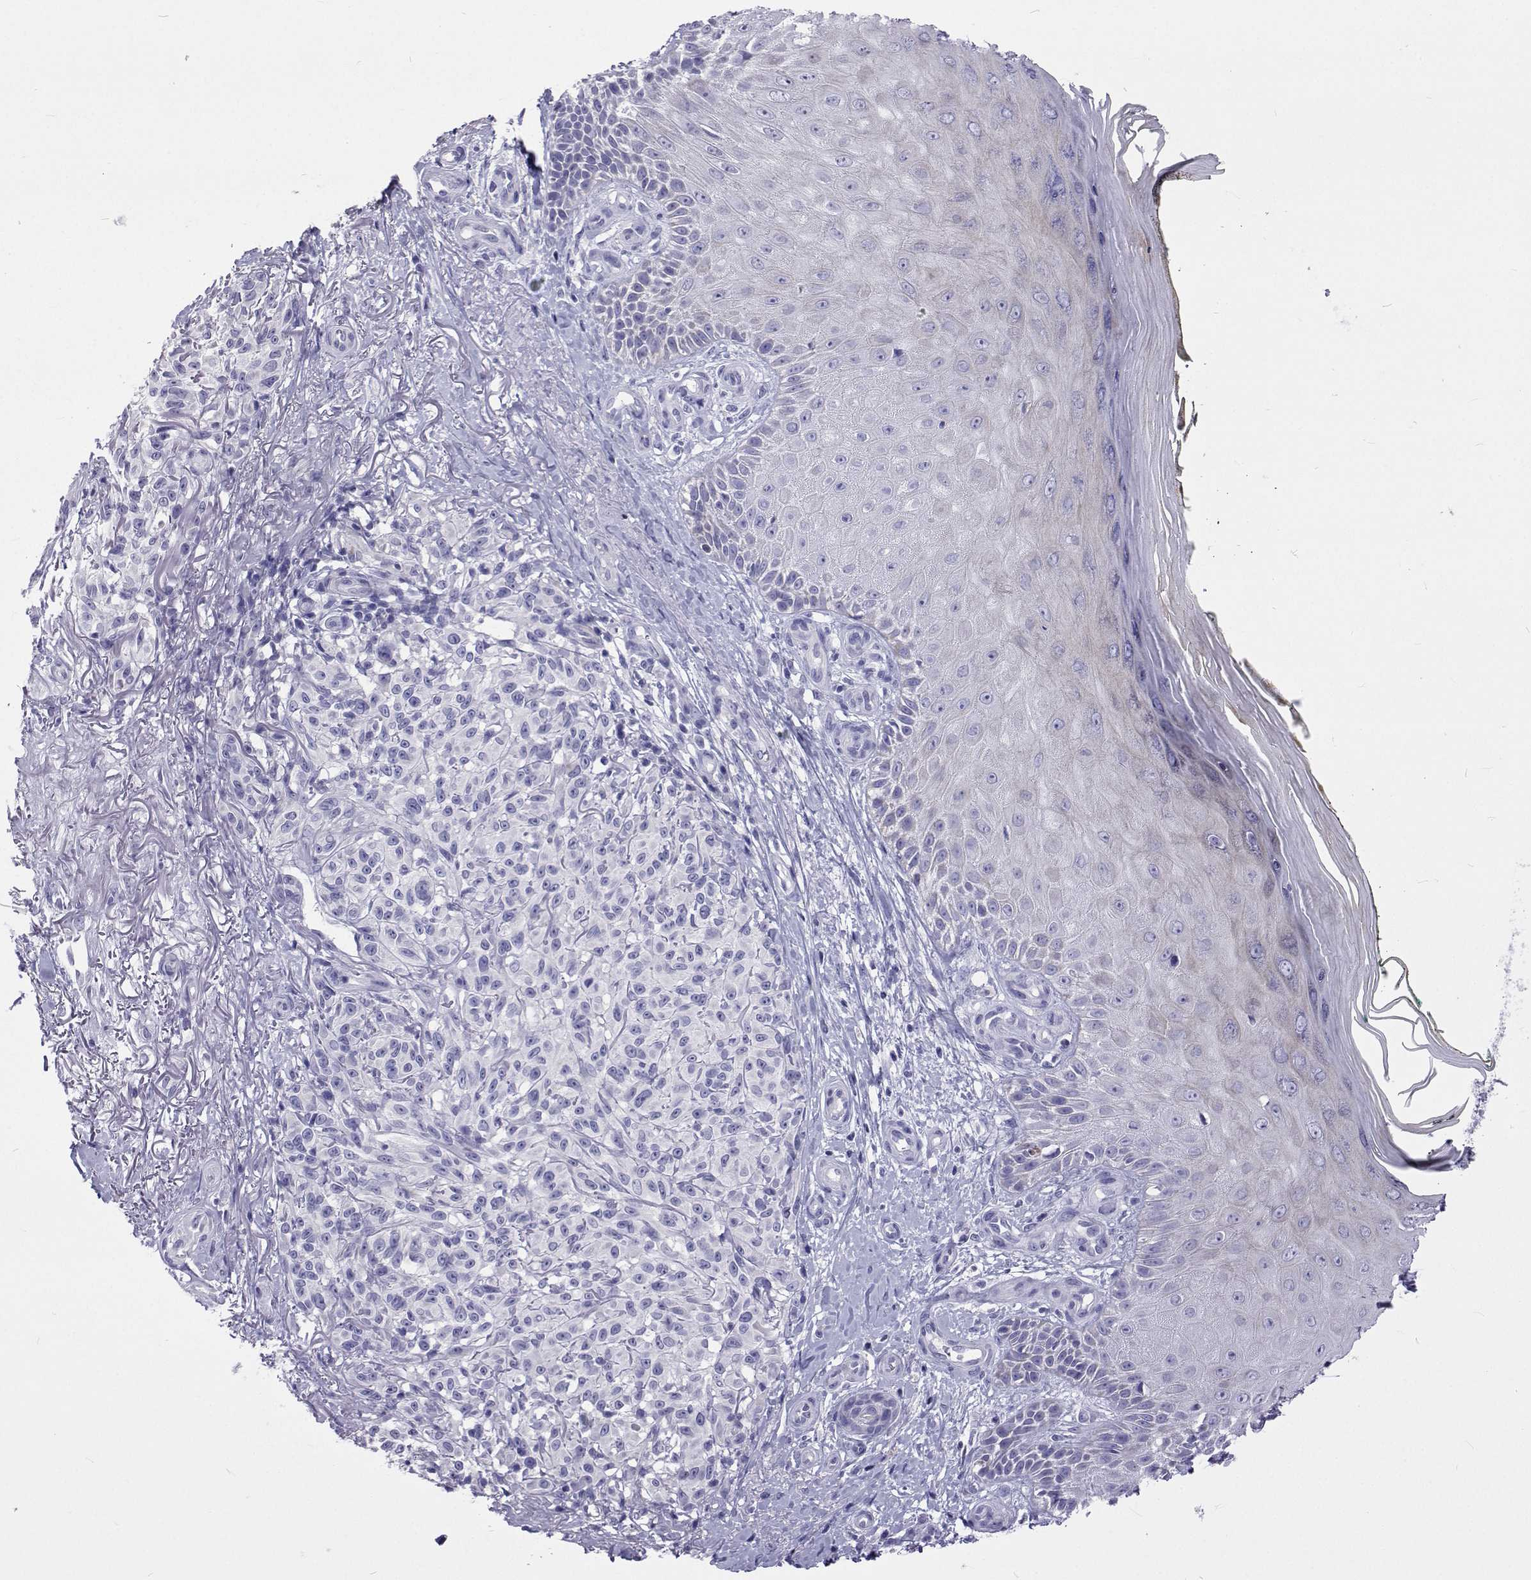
{"staining": {"intensity": "negative", "quantity": "none", "location": "none"}, "tissue": "melanoma", "cell_type": "Tumor cells", "image_type": "cancer", "snomed": [{"axis": "morphology", "description": "Malignant melanoma, NOS"}, {"axis": "topography", "description": "Skin"}], "caption": "Melanoma was stained to show a protein in brown. There is no significant staining in tumor cells.", "gene": "UMODL1", "patient": {"sex": "female", "age": 85}}